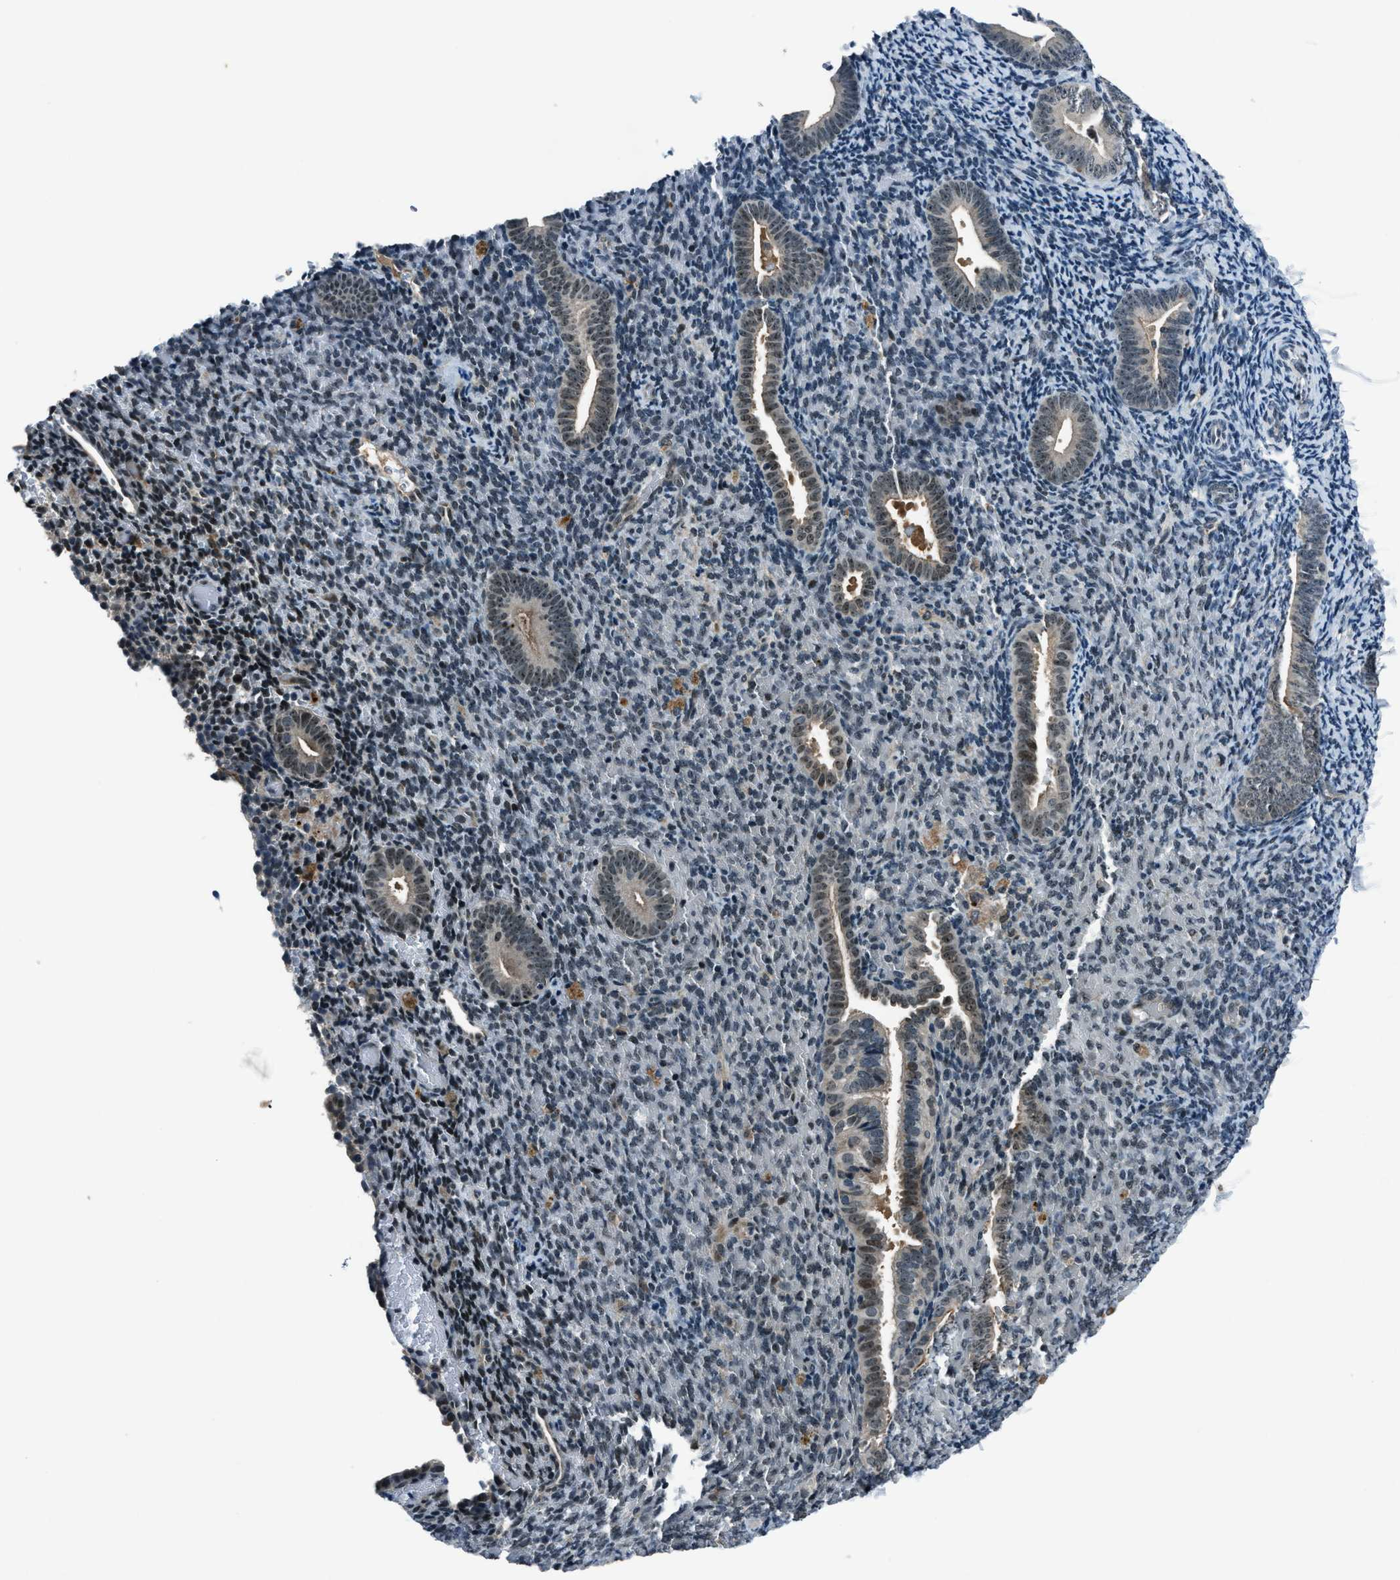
{"staining": {"intensity": "weak", "quantity": "<25%", "location": "cytoplasmic/membranous,nuclear"}, "tissue": "endometrium", "cell_type": "Cells in endometrial stroma", "image_type": "normal", "snomed": [{"axis": "morphology", "description": "Normal tissue, NOS"}, {"axis": "topography", "description": "Endometrium"}], "caption": "Endometrium was stained to show a protein in brown. There is no significant expression in cells in endometrial stroma. The staining is performed using DAB brown chromogen with nuclei counter-stained in using hematoxylin.", "gene": "ACTL9", "patient": {"sex": "female", "age": 51}}